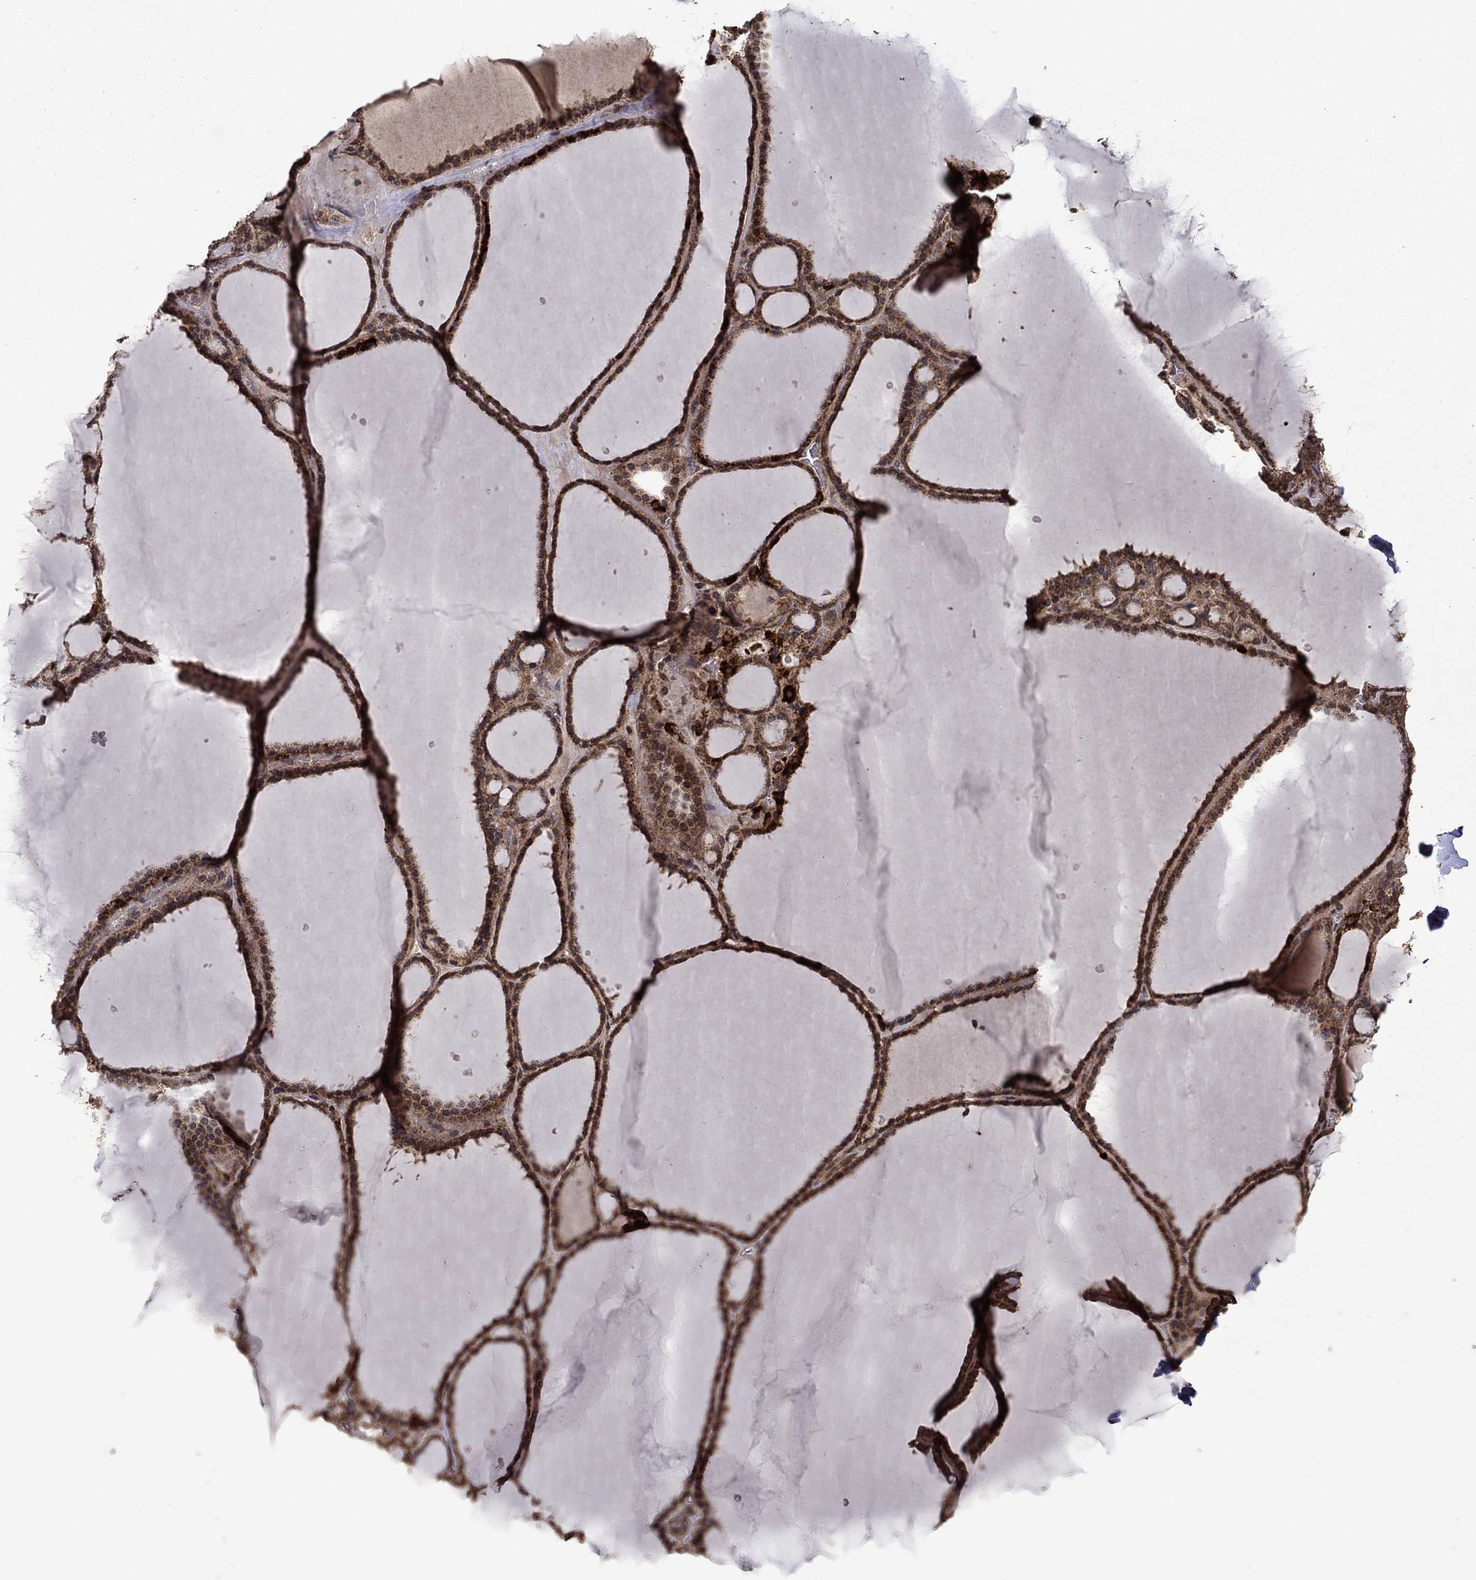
{"staining": {"intensity": "strong", "quantity": ">75%", "location": "cytoplasmic/membranous"}, "tissue": "thyroid gland", "cell_type": "Glandular cells", "image_type": "normal", "snomed": [{"axis": "morphology", "description": "Normal tissue, NOS"}, {"axis": "topography", "description": "Thyroid gland"}], "caption": "Immunohistochemical staining of normal thyroid gland displays >75% levels of strong cytoplasmic/membranous protein staining in about >75% of glandular cells. (DAB IHC, brown staining for protein, blue staining for nuclei).", "gene": "ITM2B", "patient": {"sex": "male", "age": 63}}